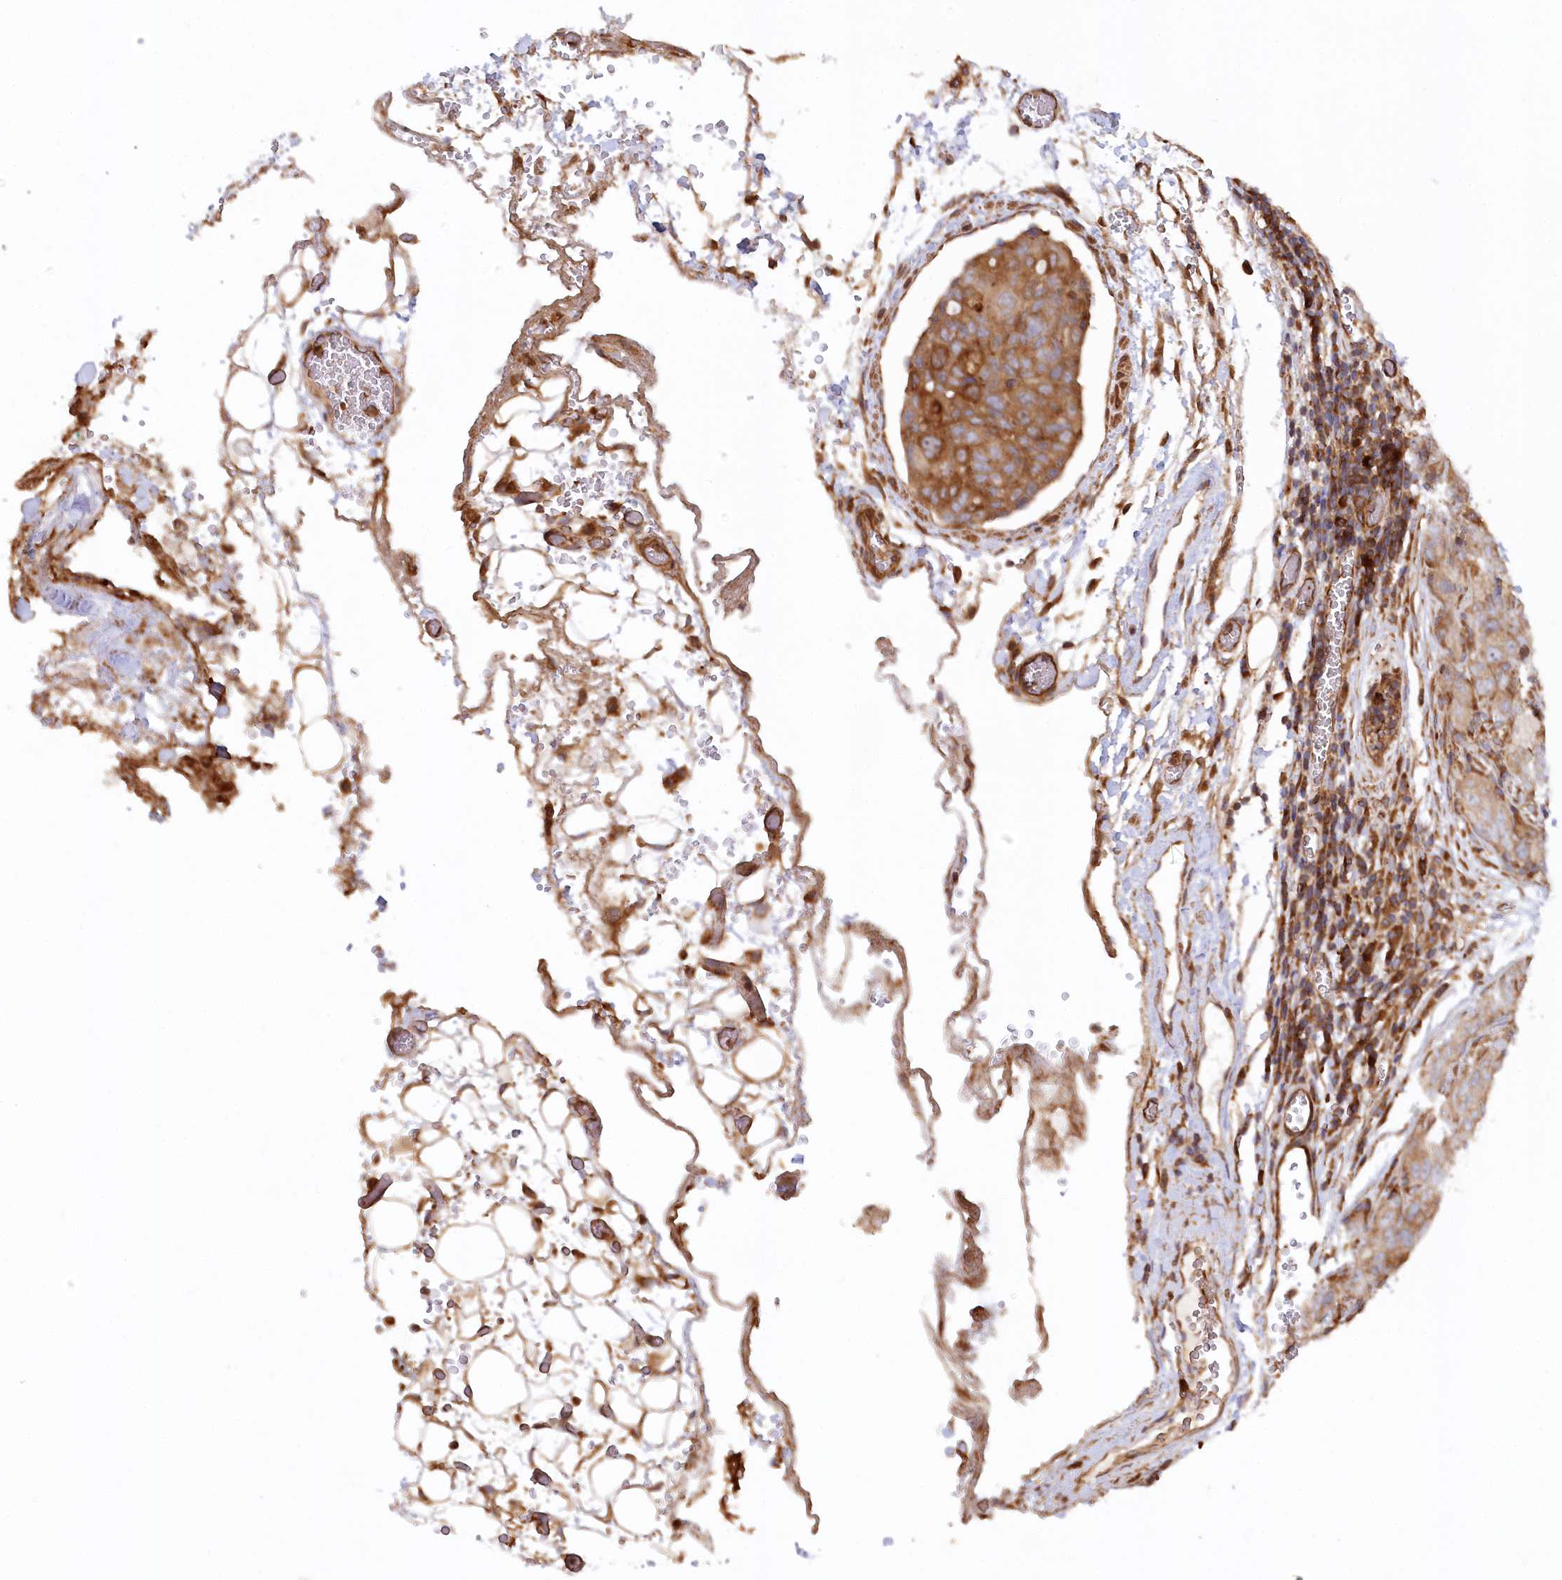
{"staining": {"intensity": "moderate", "quantity": ">75%", "location": "cytoplasmic/membranous"}, "tissue": "stomach cancer", "cell_type": "Tumor cells", "image_type": "cancer", "snomed": [{"axis": "morphology", "description": "Normal tissue, NOS"}, {"axis": "morphology", "description": "Adenocarcinoma, NOS"}, {"axis": "topography", "description": "Lymph node"}, {"axis": "topography", "description": "Stomach"}], "caption": "This is an image of IHC staining of stomach cancer, which shows moderate expression in the cytoplasmic/membranous of tumor cells.", "gene": "PAIP2", "patient": {"sex": "male", "age": 48}}